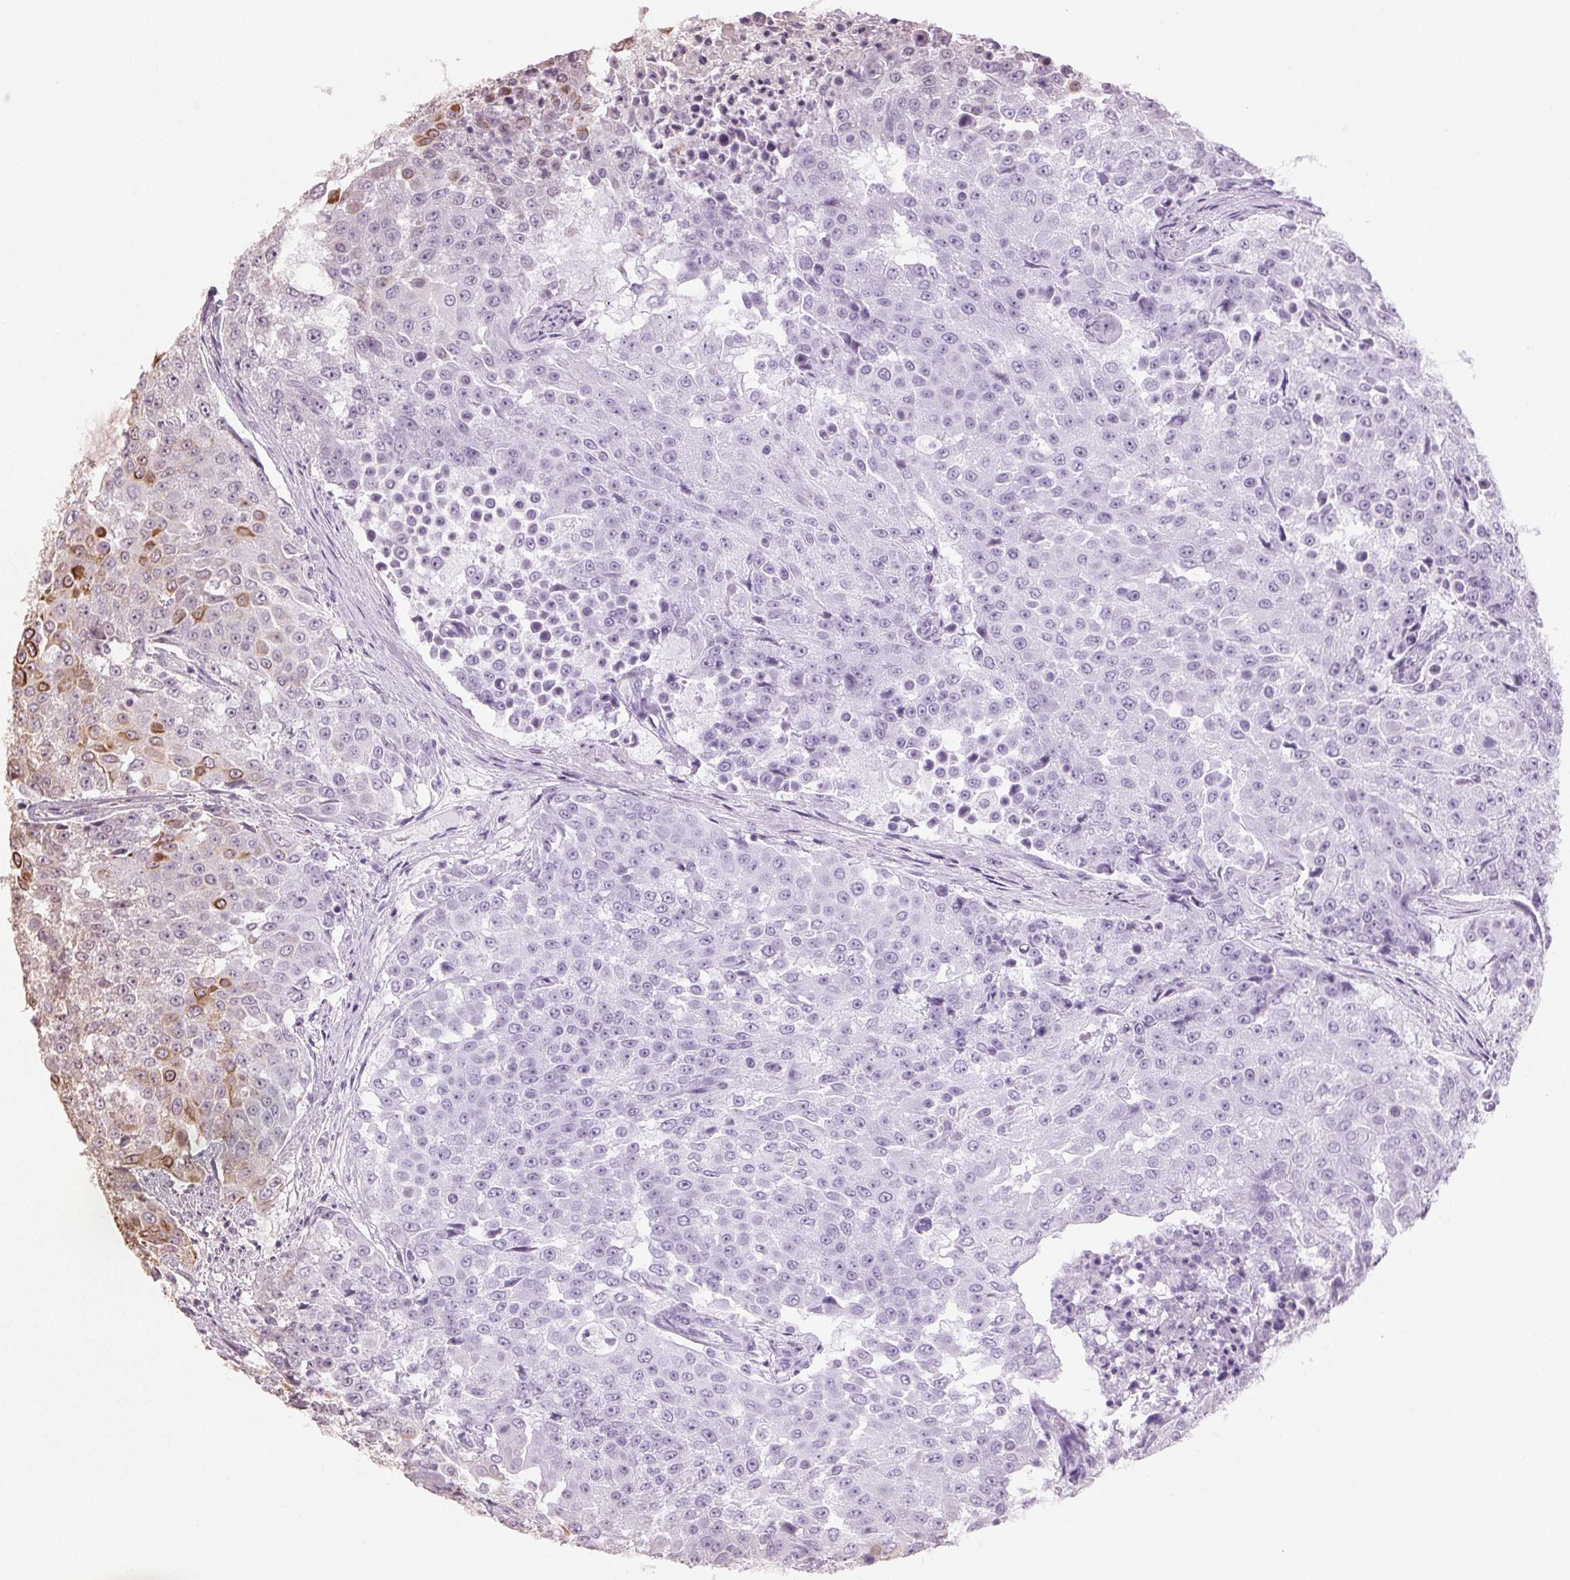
{"staining": {"intensity": "moderate", "quantity": "<25%", "location": "cytoplasmic/membranous"}, "tissue": "urothelial cancer", "cell_type": "Tumor cells", "image_type": "cancer", "snomed": [{"axis": "morphology", "description": "Urothelial carcinoma, High grade"}, {"axis": "topography", "description": "Urinary bladder"}], "caption": "IHC of human urothelial carcinoma (high-grade) displays low levels of moderate cytoplasmic/membranous positivity in approximately <25% of tumor cells.", "gene": "TUB", "patient": {"sex": "female", "age": 63}}